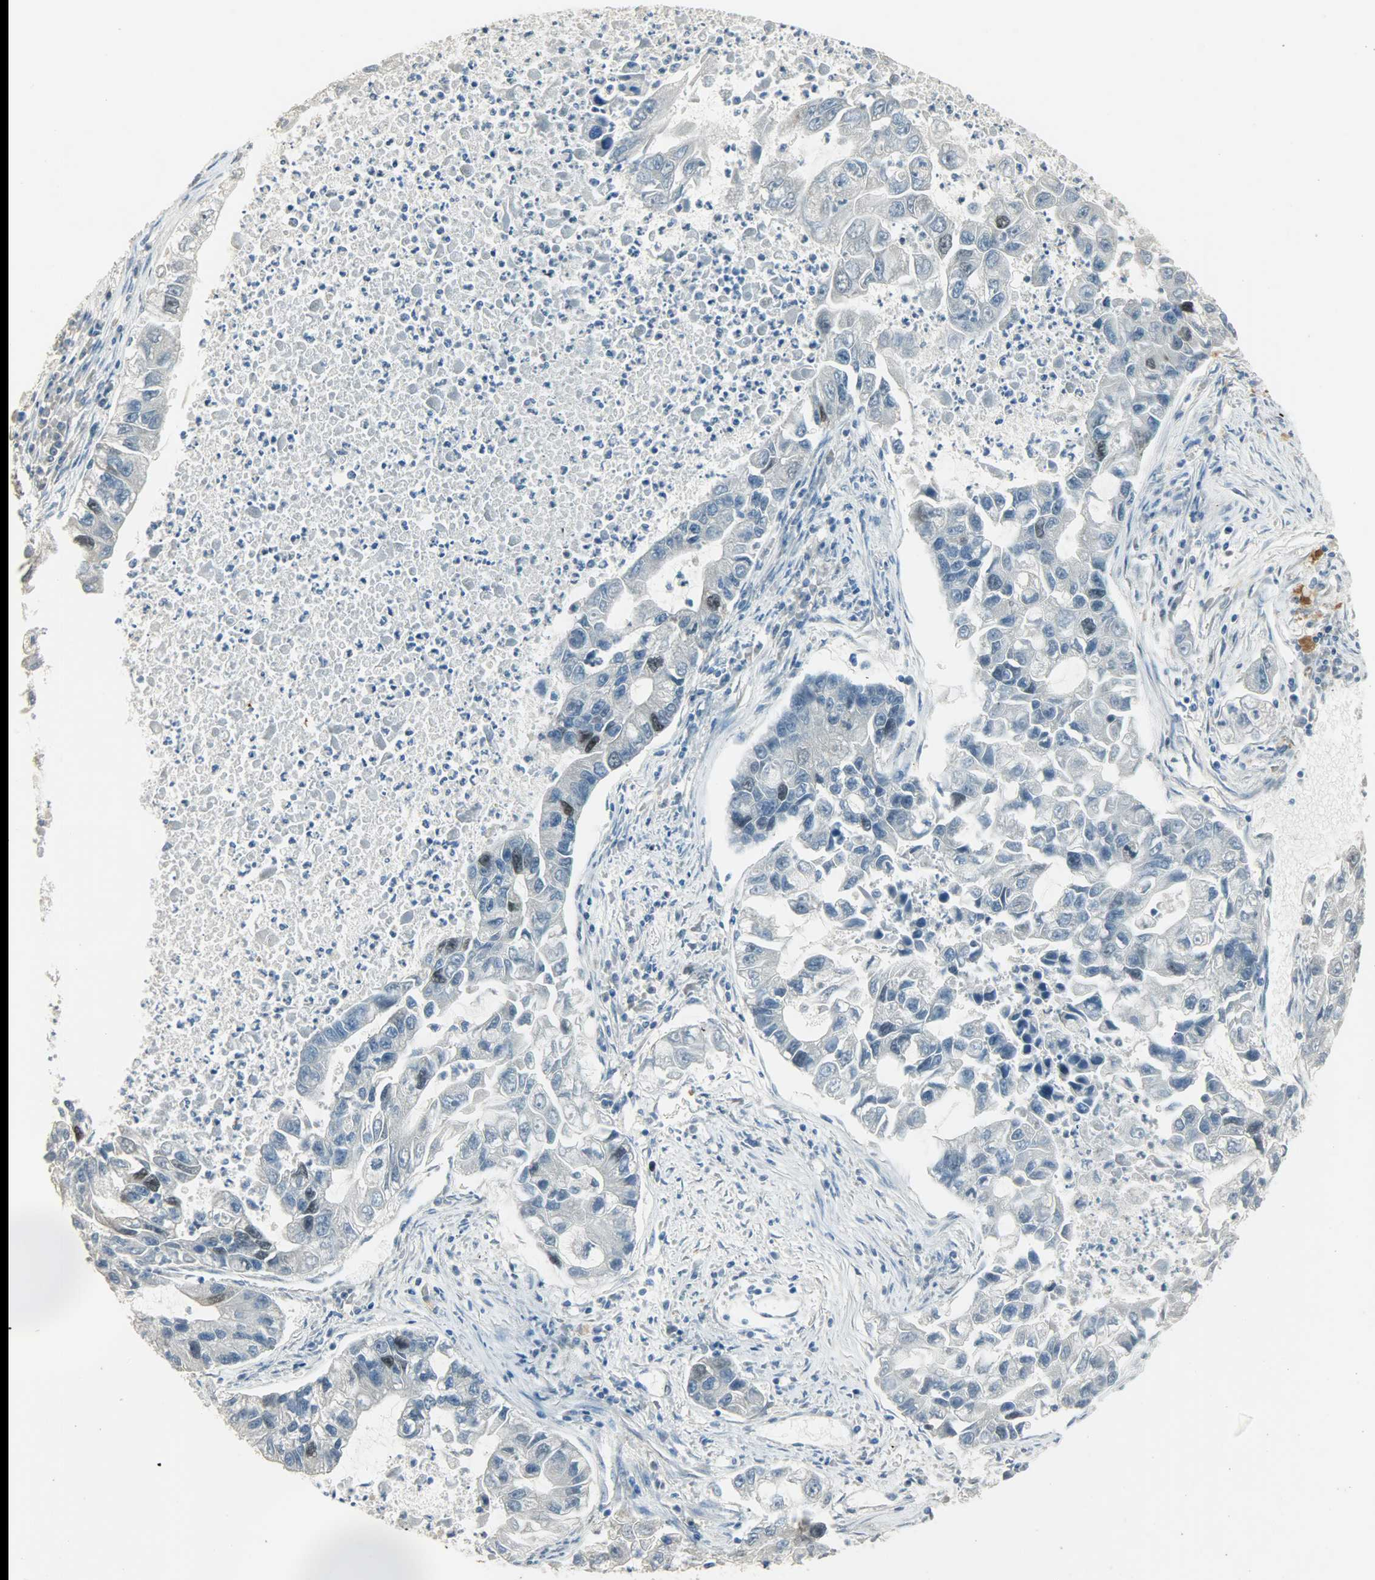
{"staining": {"intensity": "moderate", "quantity": "<25%", "location": "nuclear"}, "tissue": "lung cancer", "cell_type": "Tumor cells", "image_type": "cancer", "snomed": [{"axis": "morphology", "description": "Adenocarcinoma, NOS"}, {"axis": "topography", "description": "Lung"}], "caption": "Lung cancer (adenocarcinoma) stained with DAB (3,3'-diaminobenzidine) immunohistochemistry exhibits low levels of moderate nuclear staining in about <25% of tumor cells.", "gene": "TPX2", "patient": {"sex": "female", "age": 51}}